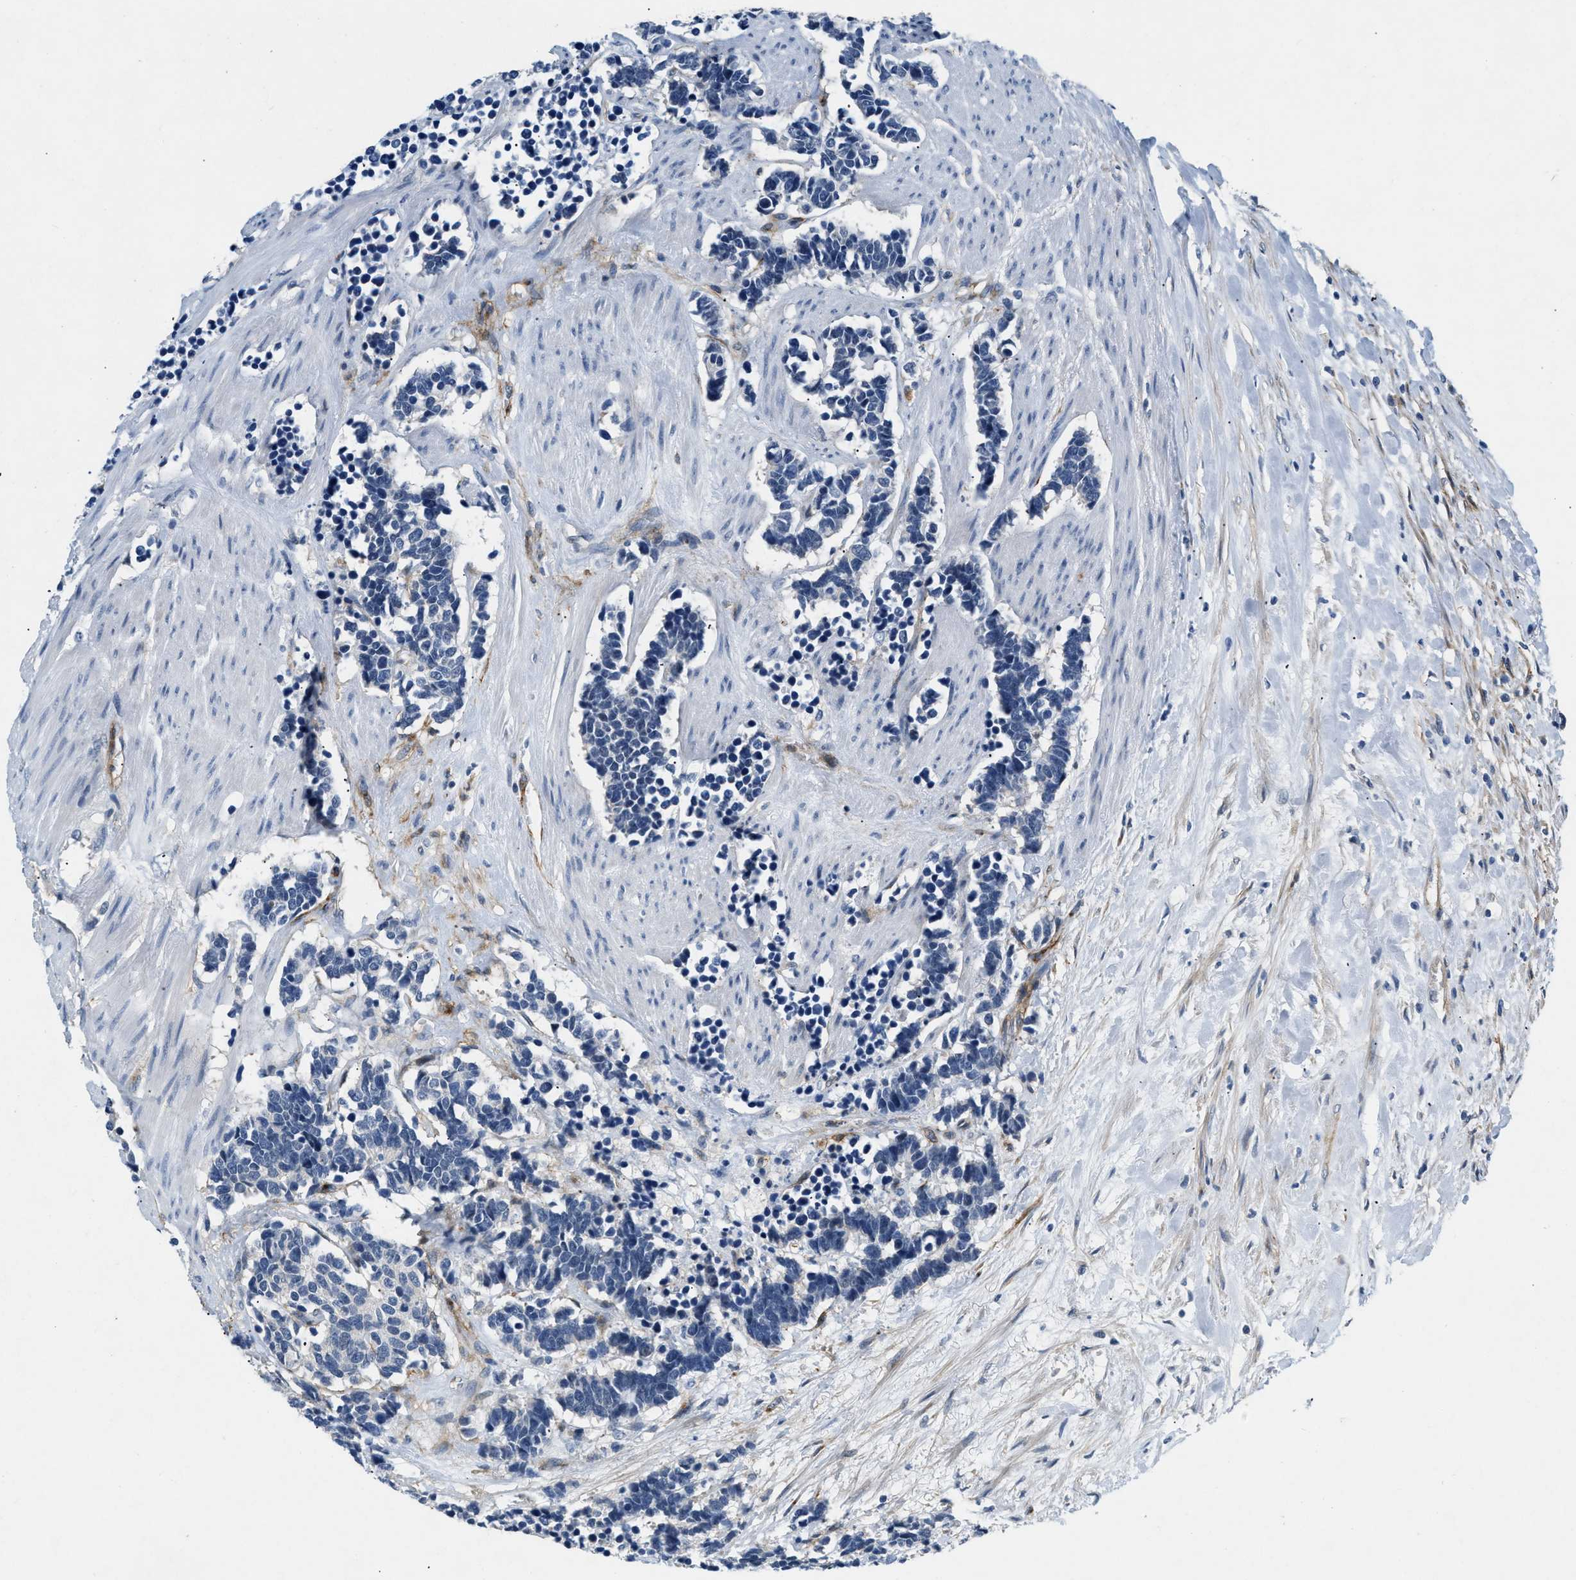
{"staining": {"intensity": "negative", "quantity": "none", "location": "none"}, "tissue": "carcinoid", "cell_type": "Tumor cells", "image_type": "cancer", "snomed": [{"axis": "morphology", "description": "Carcinoma, NOS"}, {"axis": "morphology", "description": "Carcinoid, malignant, NOS"}, {"axis": "topography", "description": "Urinary bladder"}], "caption": "An immunohistochemistry (IHC) histopathology image of malignant carcinoid is shown. There is no staining in tumor cells of malignant carcinoid. (DAB immunohistochemistry with hematoxylin counter stain).", "gene": "PDGFRA", "patient": {"sex": "male", "age": 57}}